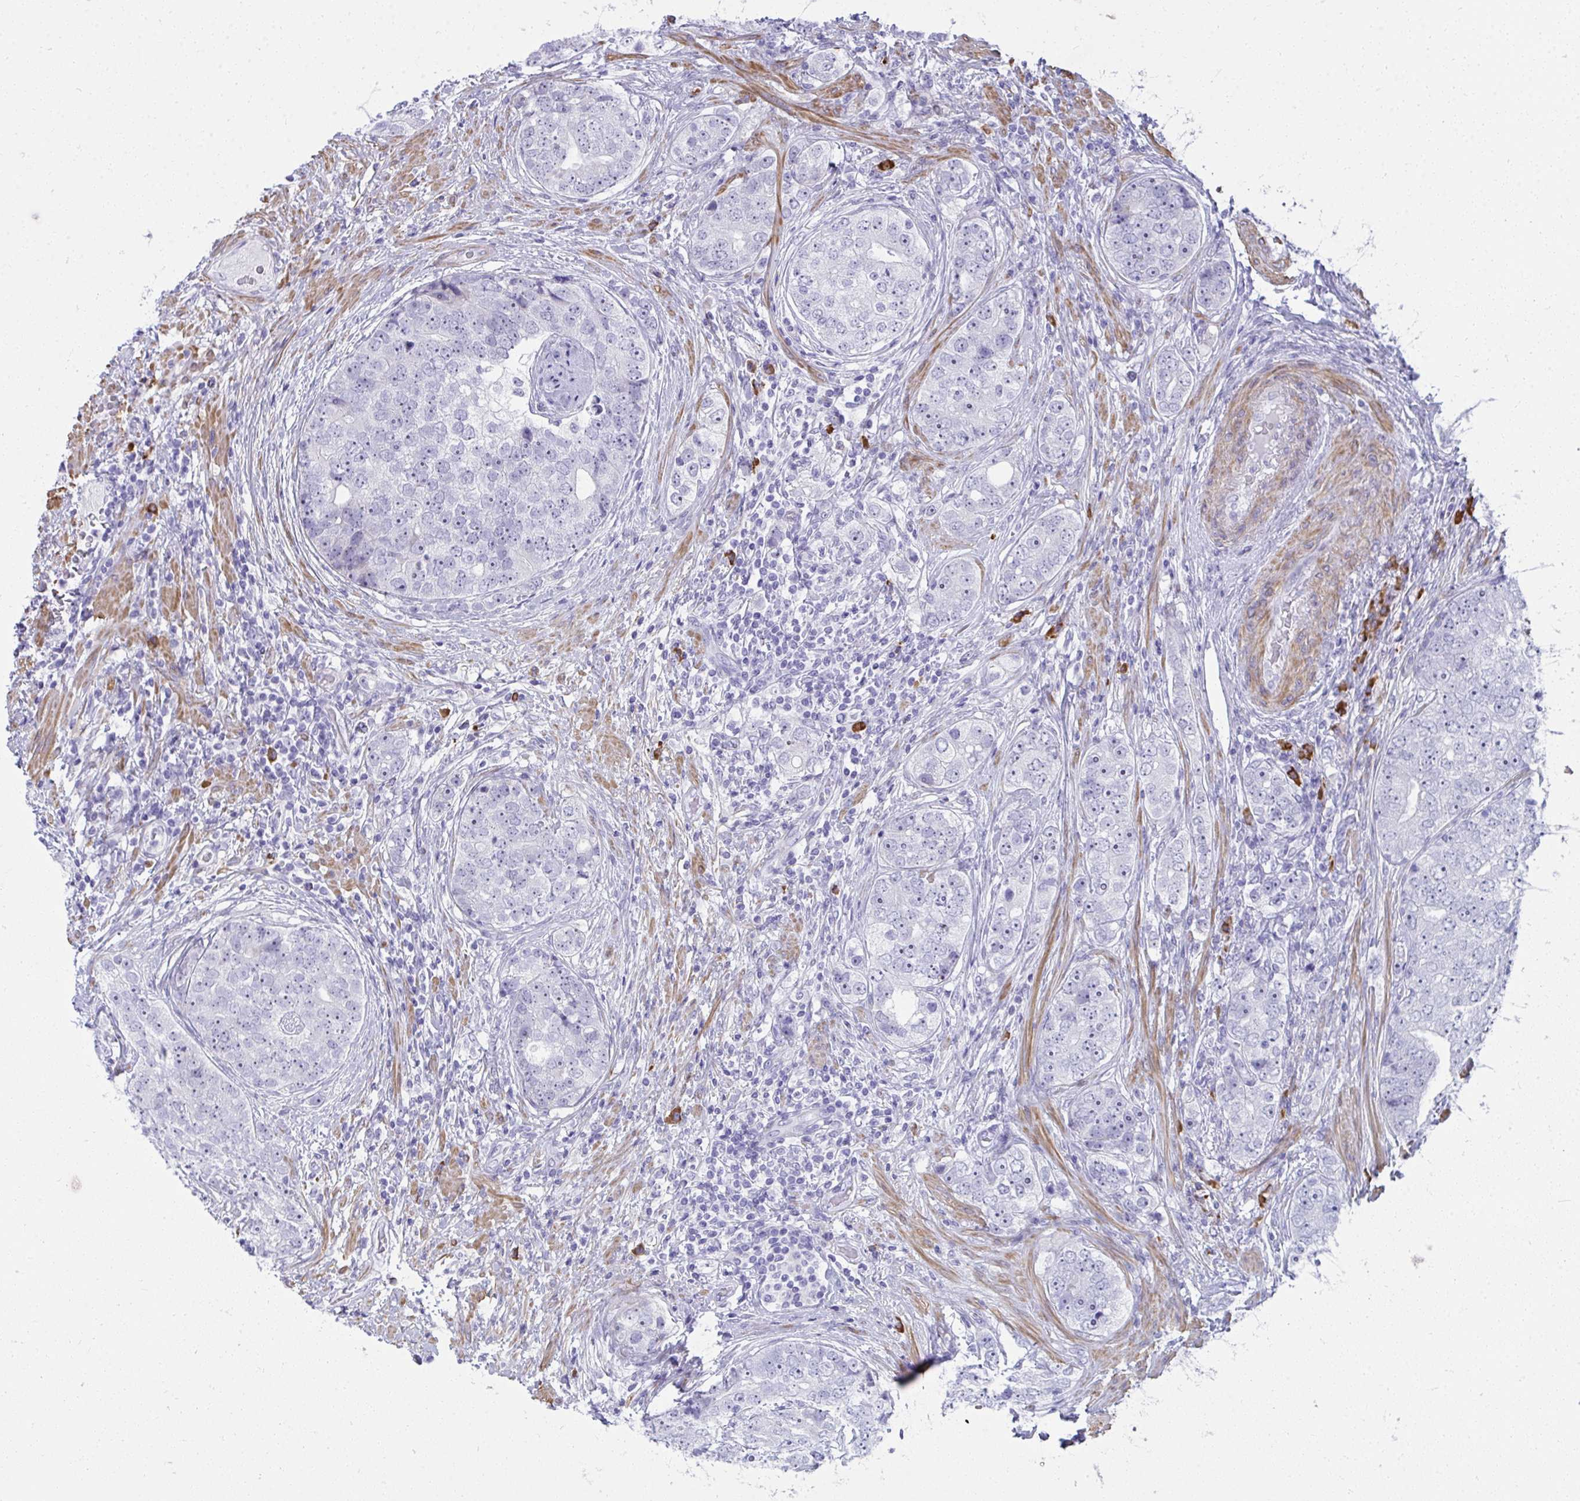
{"staining": {"intensity": "negative", "quantity": "none", "location": "none"}, "tissue": "prostate cancer", "cell_type": "Tumor cells", "image_type": "cancer", "snomed": [{"axis": "morphology", "description": "Adenocarcinoma, High grade"}, {"axis": "topography", "description": "Prostate"}], "caption": "This image is of prostate cancer (high-grade adenocarcinoma) stained with immunohistochemistry to label a protein in brown with the nuclei are counter-stained blue. There is no staining in tumor cells.", "gene": "PUS7L", "patient": {"sex": "male", "age": 60}}